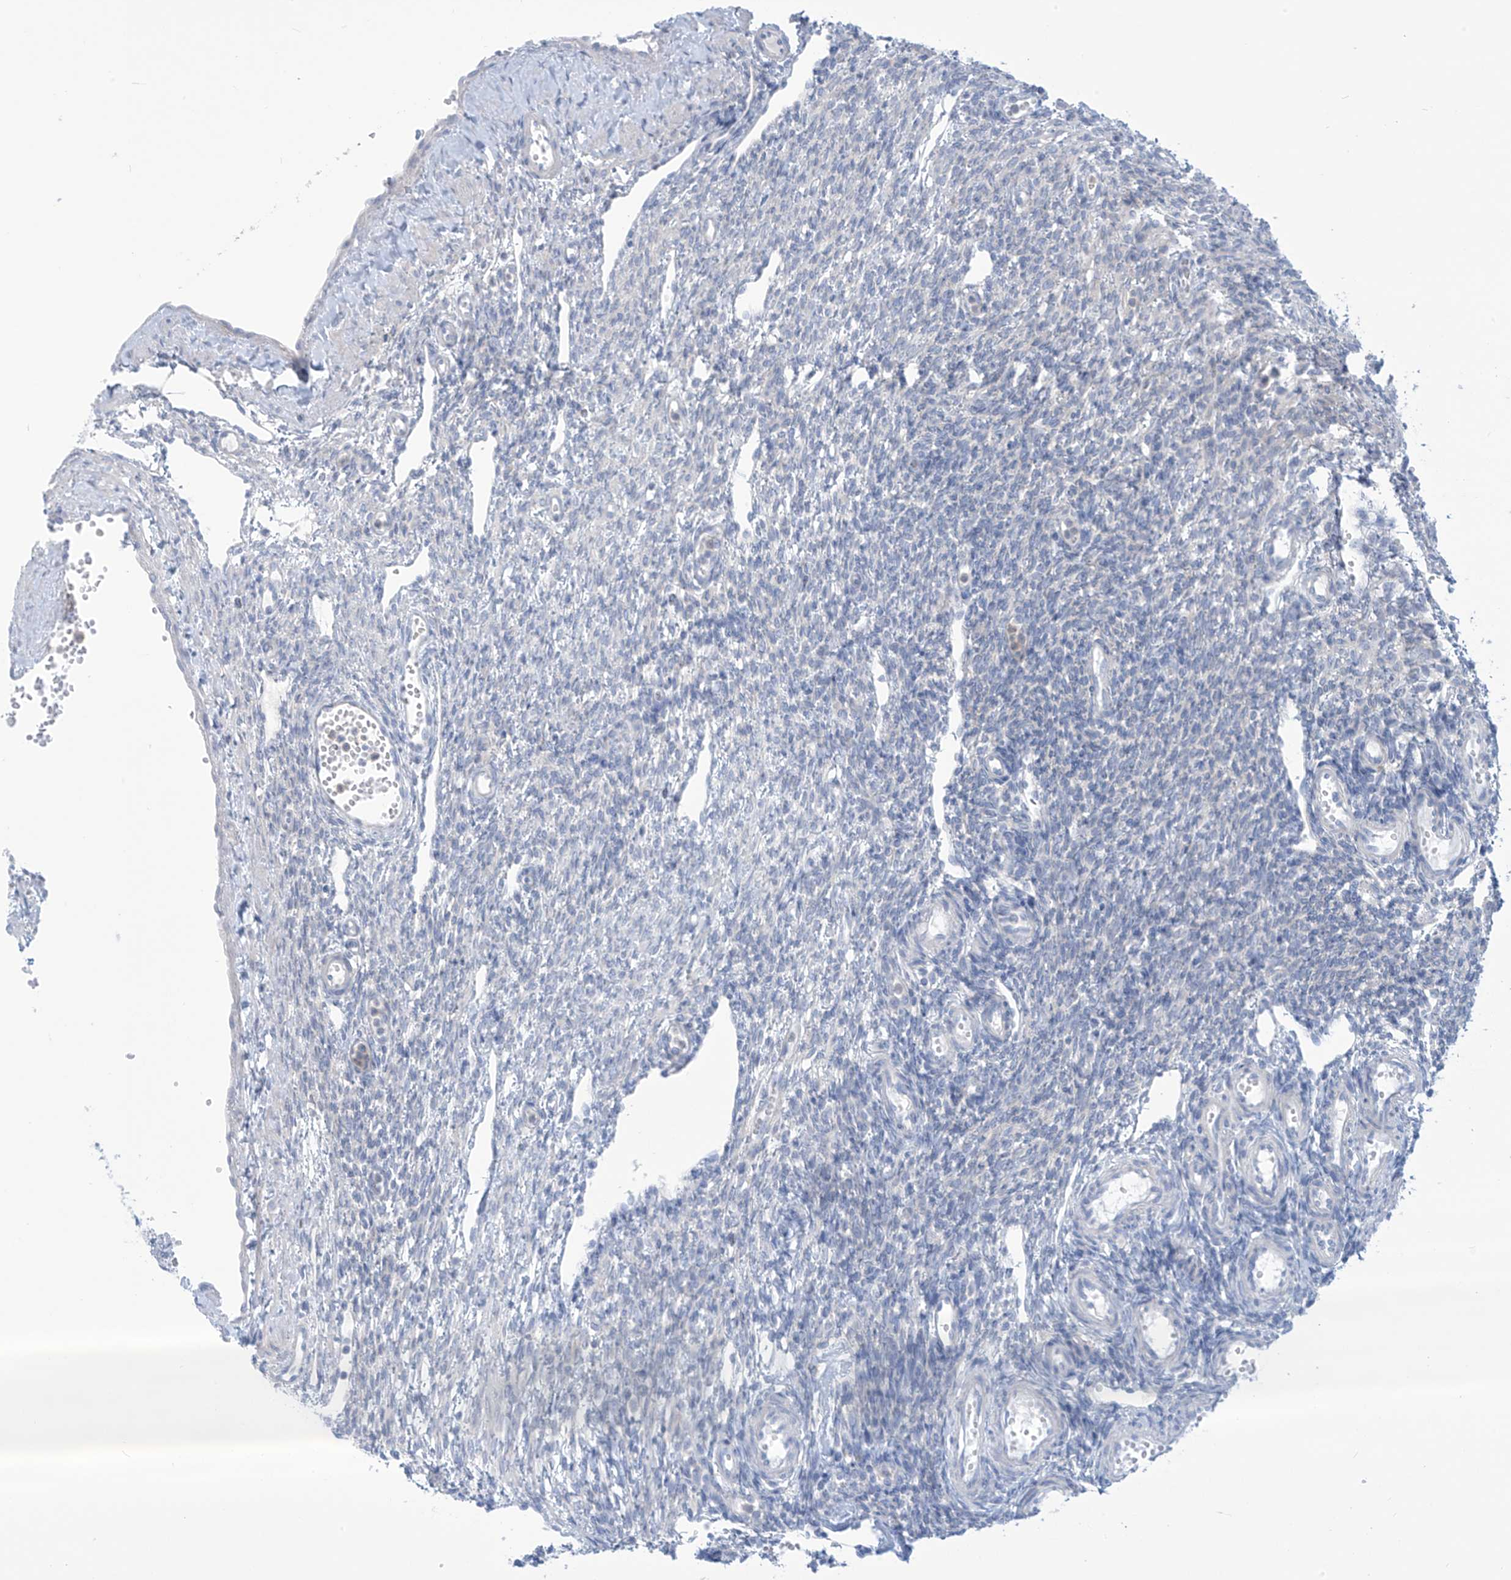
{"staining": {"intensity": "negative", "quantity": "none", "location": "none"}, "tissue": "ovary", "cell_type": "Follicle cells", "image_type": "normal", "snomed": [{"axis": "morphology", "description": "Normal tissue, NOS"}, {"axis": "morphology", "description": "Cyst, NOS"}, {"axis": "topography", "description": "Ovary"}], "caption": "This micrograph is of benign ovary stained with IHC to label a protein in brown with the nuclei are counter-stained blue. There is no expression in follicle cells. (DAB (3,3'-diaminobenzidine) immunohistochemistry (IHC) with hematoxylin counter stain).", "gene": "FABP2", "patient": {"sex": "female", "age": 33}}